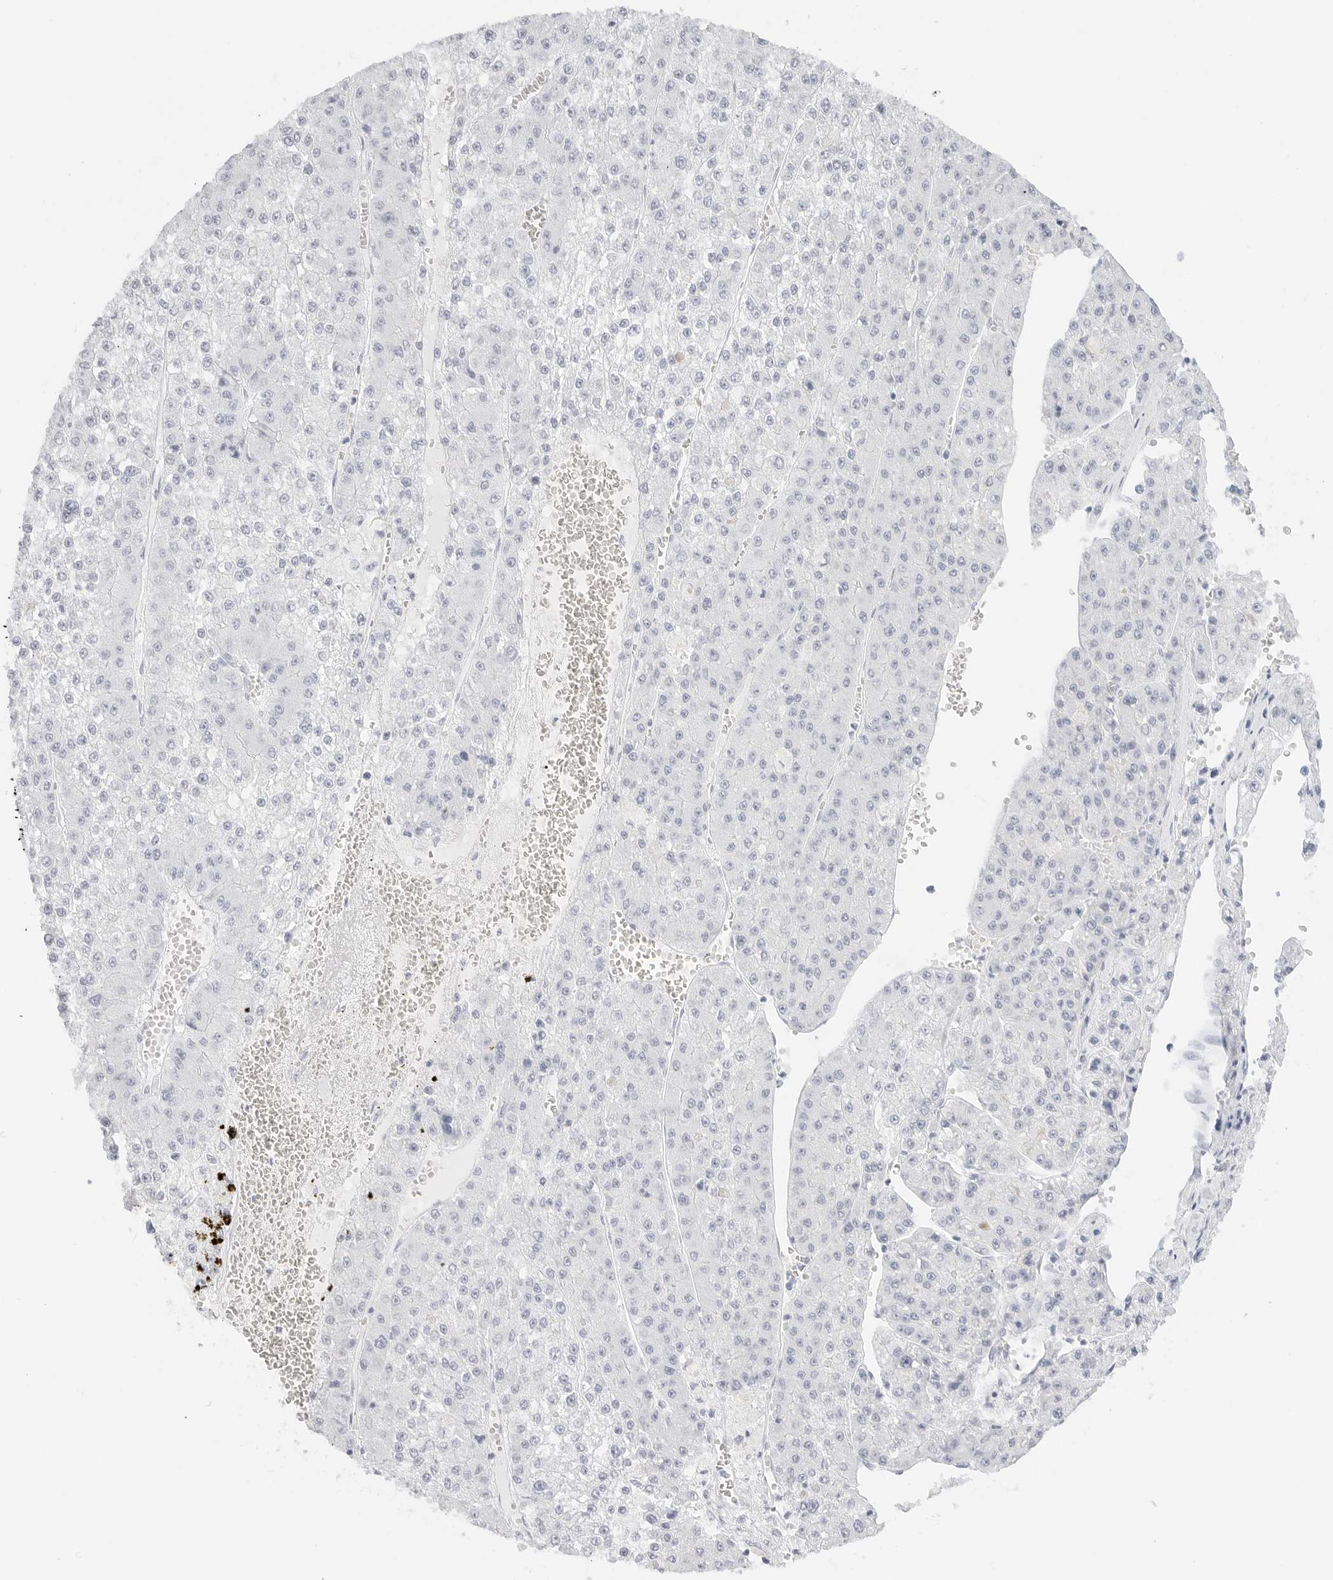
{"staining": {"intensity": "negative", "quantity": "none", "location": "none"}, "tissue": "liver cancer", "cell_type": "Tumor cells", "image_type": "cancer", "snomed": [{"axis": "morphology", "description": "Carcinoma, Hepatocellular, NOS"}, {"axis": "topography", "description": "Liver"}], "caption": "The histopathology image shows no significant expression in tumor cells of liver hepatocellular carcinoma. (DAB IHC, high magnification).", "gene": "TFF2", "patient": {"sex": "female", "age": 73}}